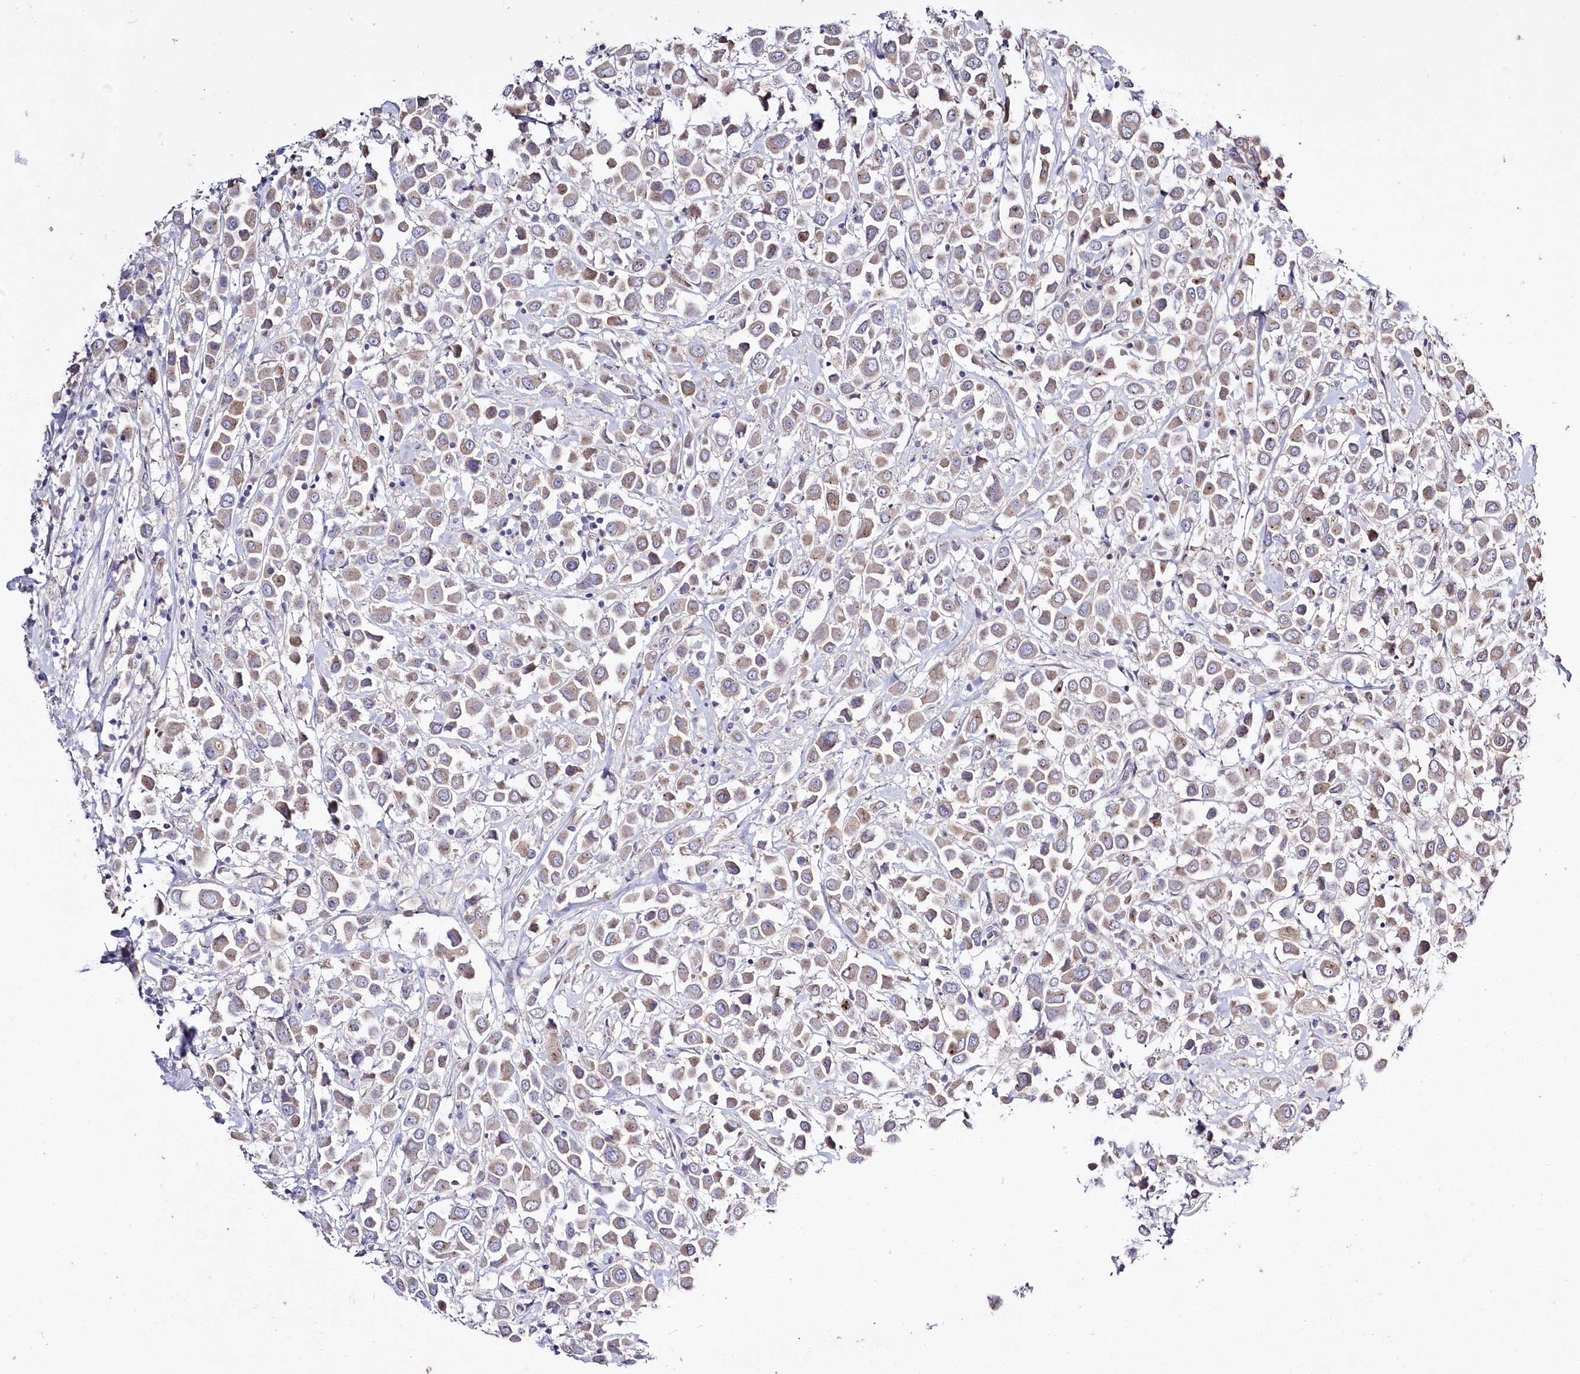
{"staining": {"intensity": "weak", "quantity": ">75%", "location": "cytoplasmic/membranous,nuclear"}, "tissue": "breast cancer", "cell_type": "Tumor cells", "image_type": "cancer", "snomed": [{"axis": "morphology", "description": "Duct carcinoma"}, {"axis": "topography", "description": "Breast"}], "caption": "Immunohistochemical staining of human intraductal carcinoma (breast) demonstrates low levels of weak cytoplasmic/membranous and nuclear protein positivity in about >75% of tumor cells. The staining was performed using DAB, with brown indicating positive protein expression. Nuclei are stained blue with hematoxylin.", "gene": "WBP1L", "patient": {"sex": "female", "age": 61}}